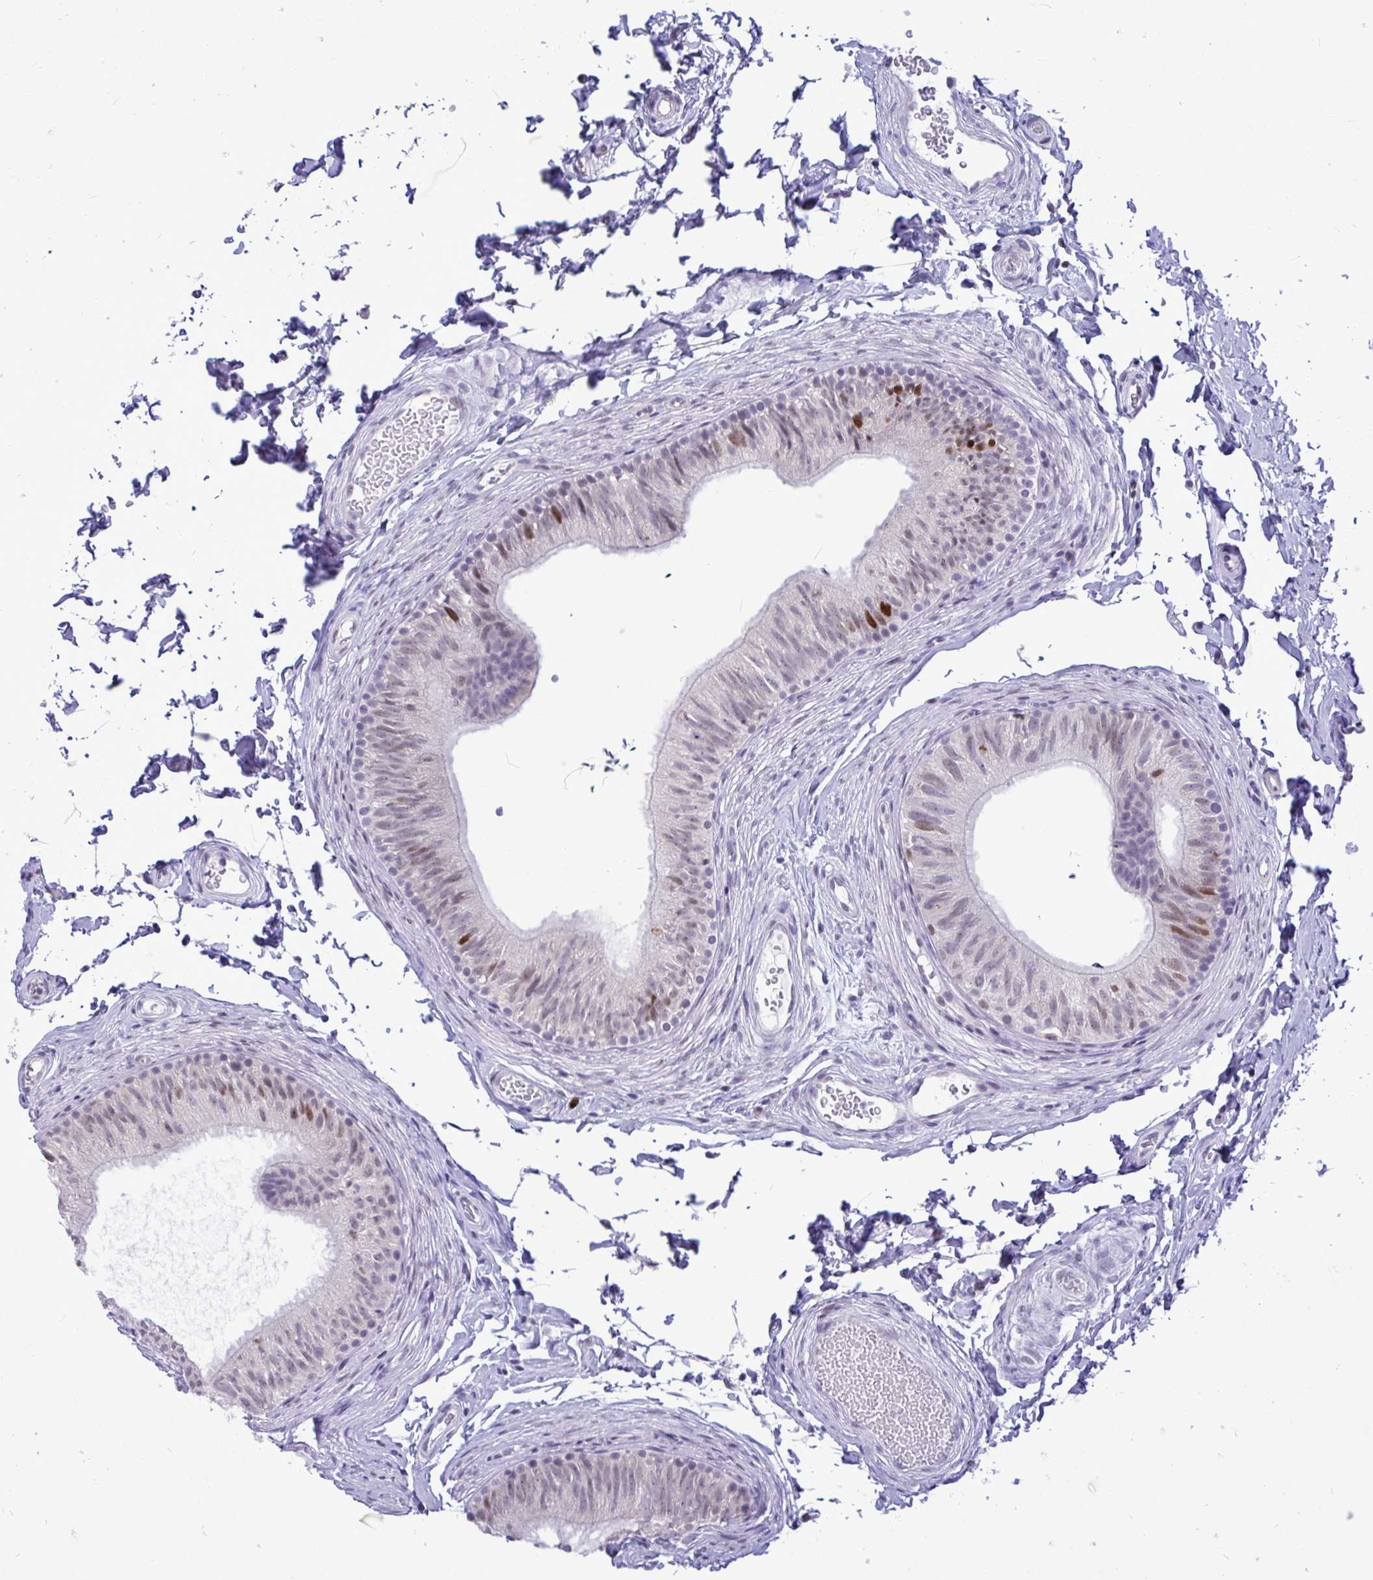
{"staining": {"intensity": "strong", "quantity": "<25%", "location": "nuclear"}, "tissue": "epididymis", "cell_type": "Glandular cells", "image_type": "normal", "snomed": [{"axis": "morphology", "description": "Normal tissue, NOS"}, {"axis": "topography", "description": "Epididymis, spermatic cord, NOS"}, {"axis": "topography", "description": "Epididymis"}, {"axis": "topography", "description": "Peripheral nerve tissue"}], "caption": "Approximately <25% of glandular cells in benign human epididymis demonstrate strong nuclear protein staining as visualized by brown immunohistochemical staining.", "gene": "C1QL2", "patient": {"sex": "male", "age": 29}}